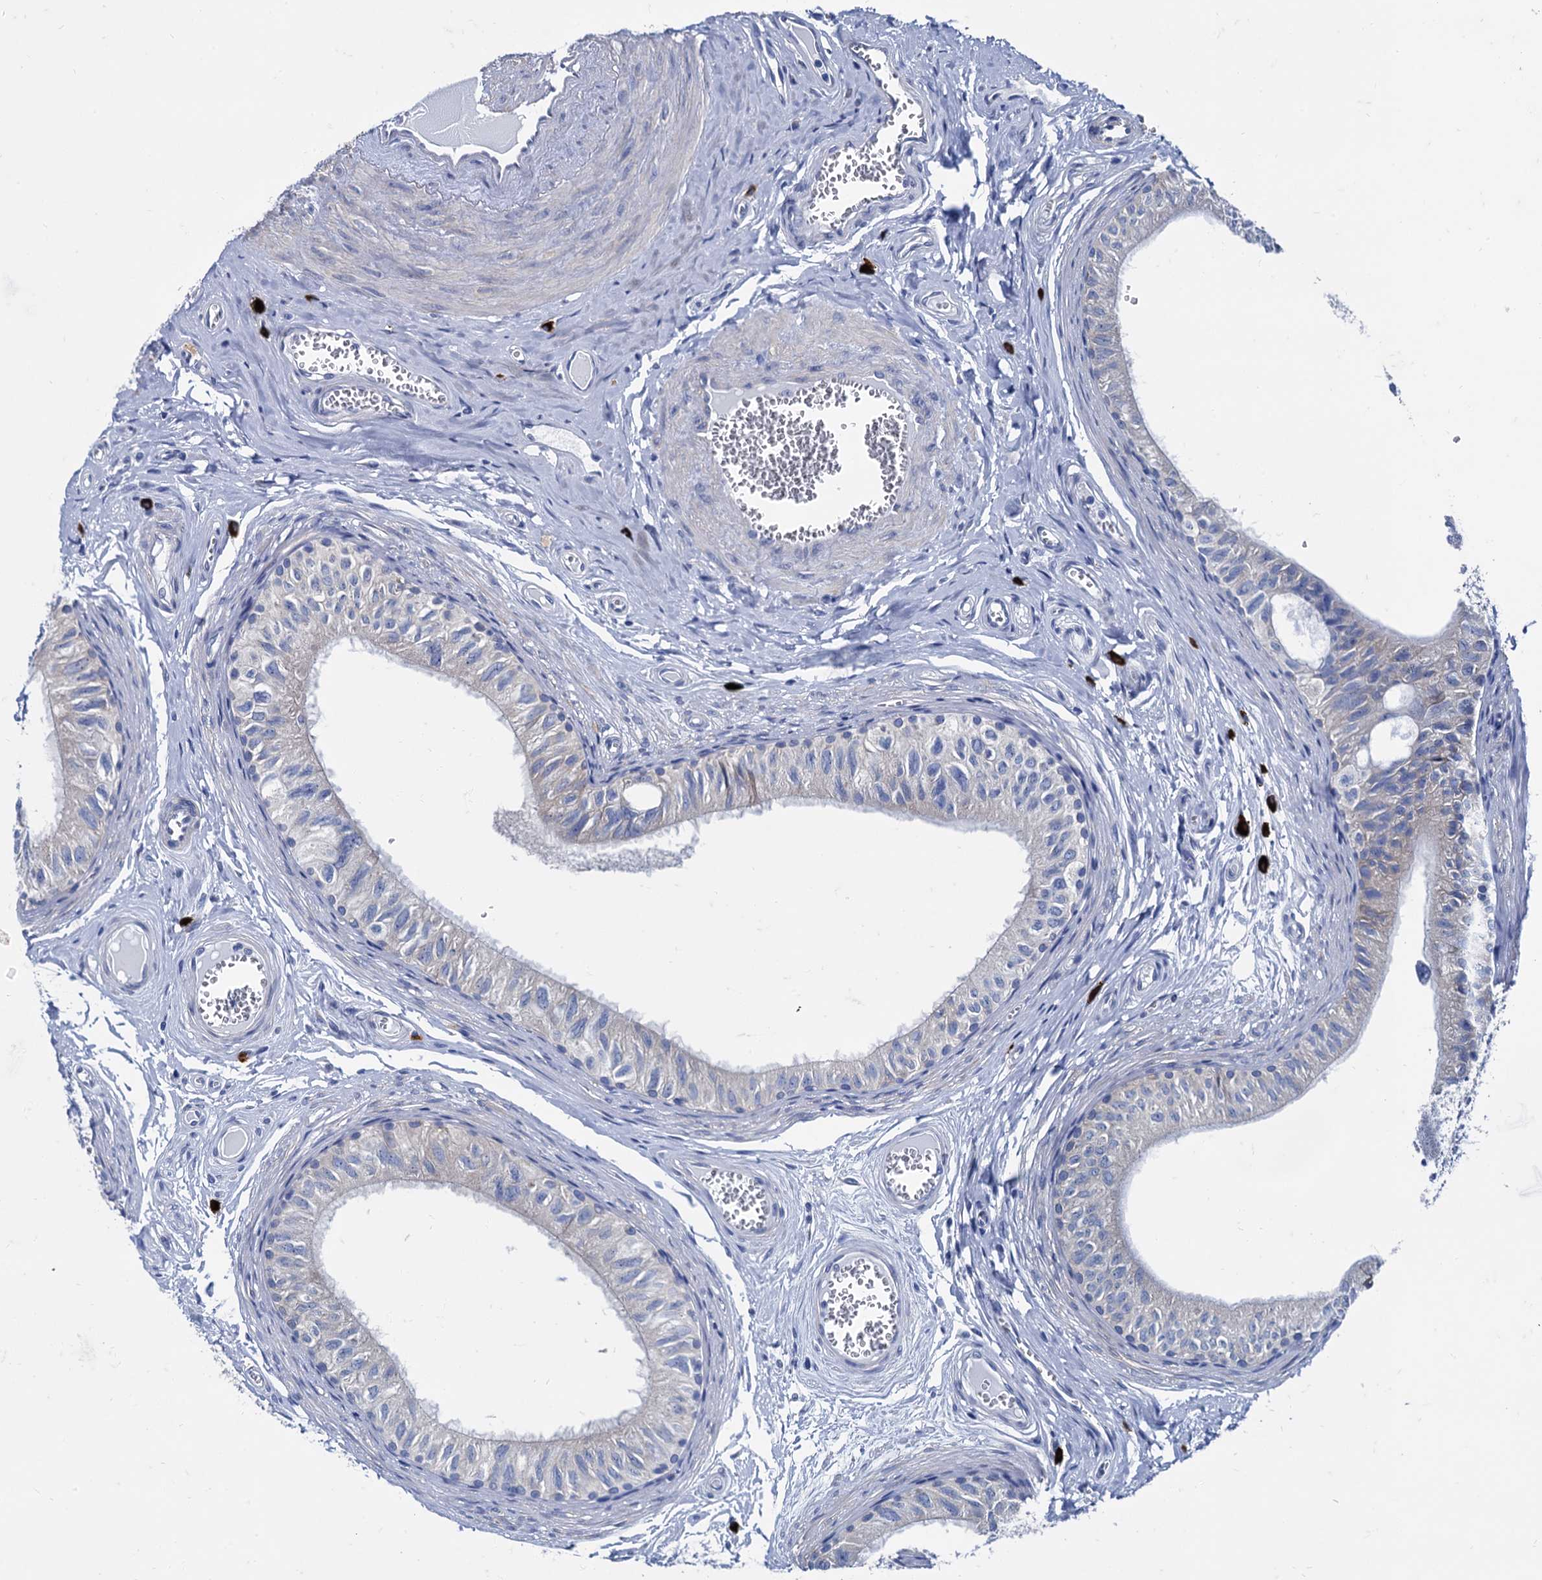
{"staining": {"intensity": "negative", "quantity": "none", "location": "none"}, "tissue": "epididymis", "cell_type": "Glandular cells", "image_type": "normal", "snomed": [{"axis": "morphology", "description": "Normal tissue, NOS"}, {"axis": "topography", "description": "Epididymis"}], "caption": "Protein analysis of benign epididymis reveals no significant expression in glandular cells. (DAB immunohistochemistry visualized using brightfield microscopy, high magnification).", "gene": "FOXR2", "patient": {"sex": "male", "age": 42}}